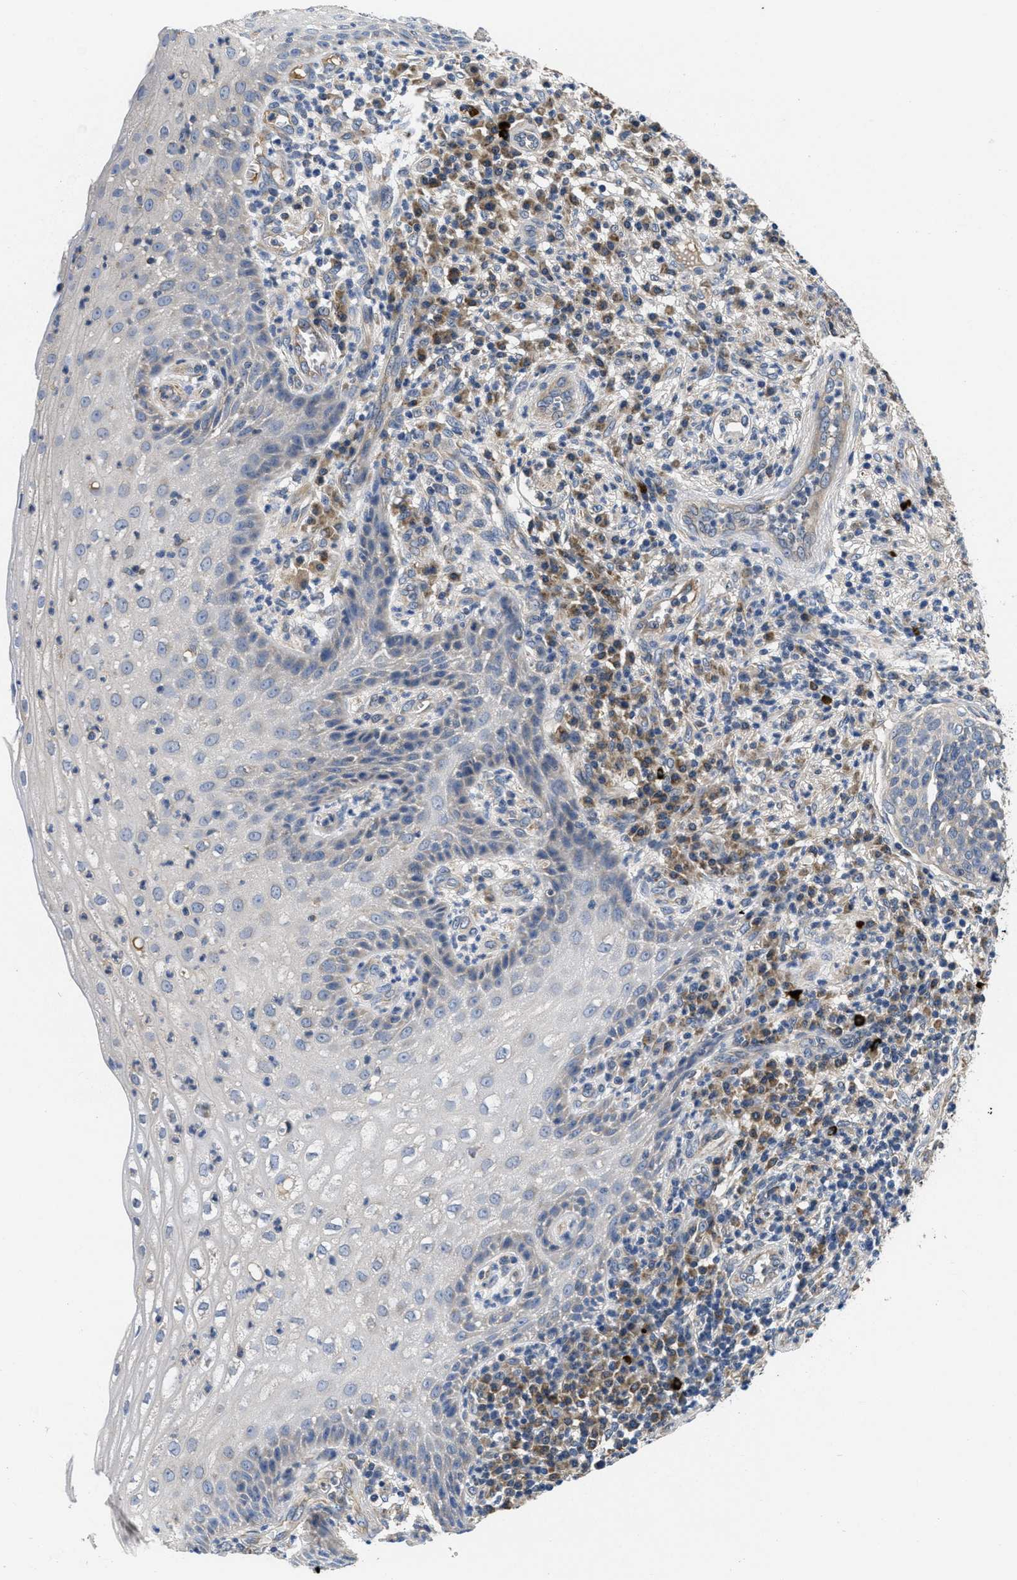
{"staining": {"intensity": "negative", "quantity": "none", "location": "none"}, "tissue": "cervical cancer", "cell_type": "Tumor cells", "image_type": "cancer", "snomed": [{"axis": "morphology", "description": "Squamous cell carcinoma, NOS"}, {"axis": "topography", "description": "Cervix"}], "caption": "An image of cervical squamous cell carcinoma stained for a protein displays no brown staining in tumor cells. (Stains: DAB immunohistochemistry (IHC) with hematoxylin counter stain, Microscopy: brightfield microscopy at high magnification).", "gene": "GALK1", "patient": {"sex": "female", "age": 34}}